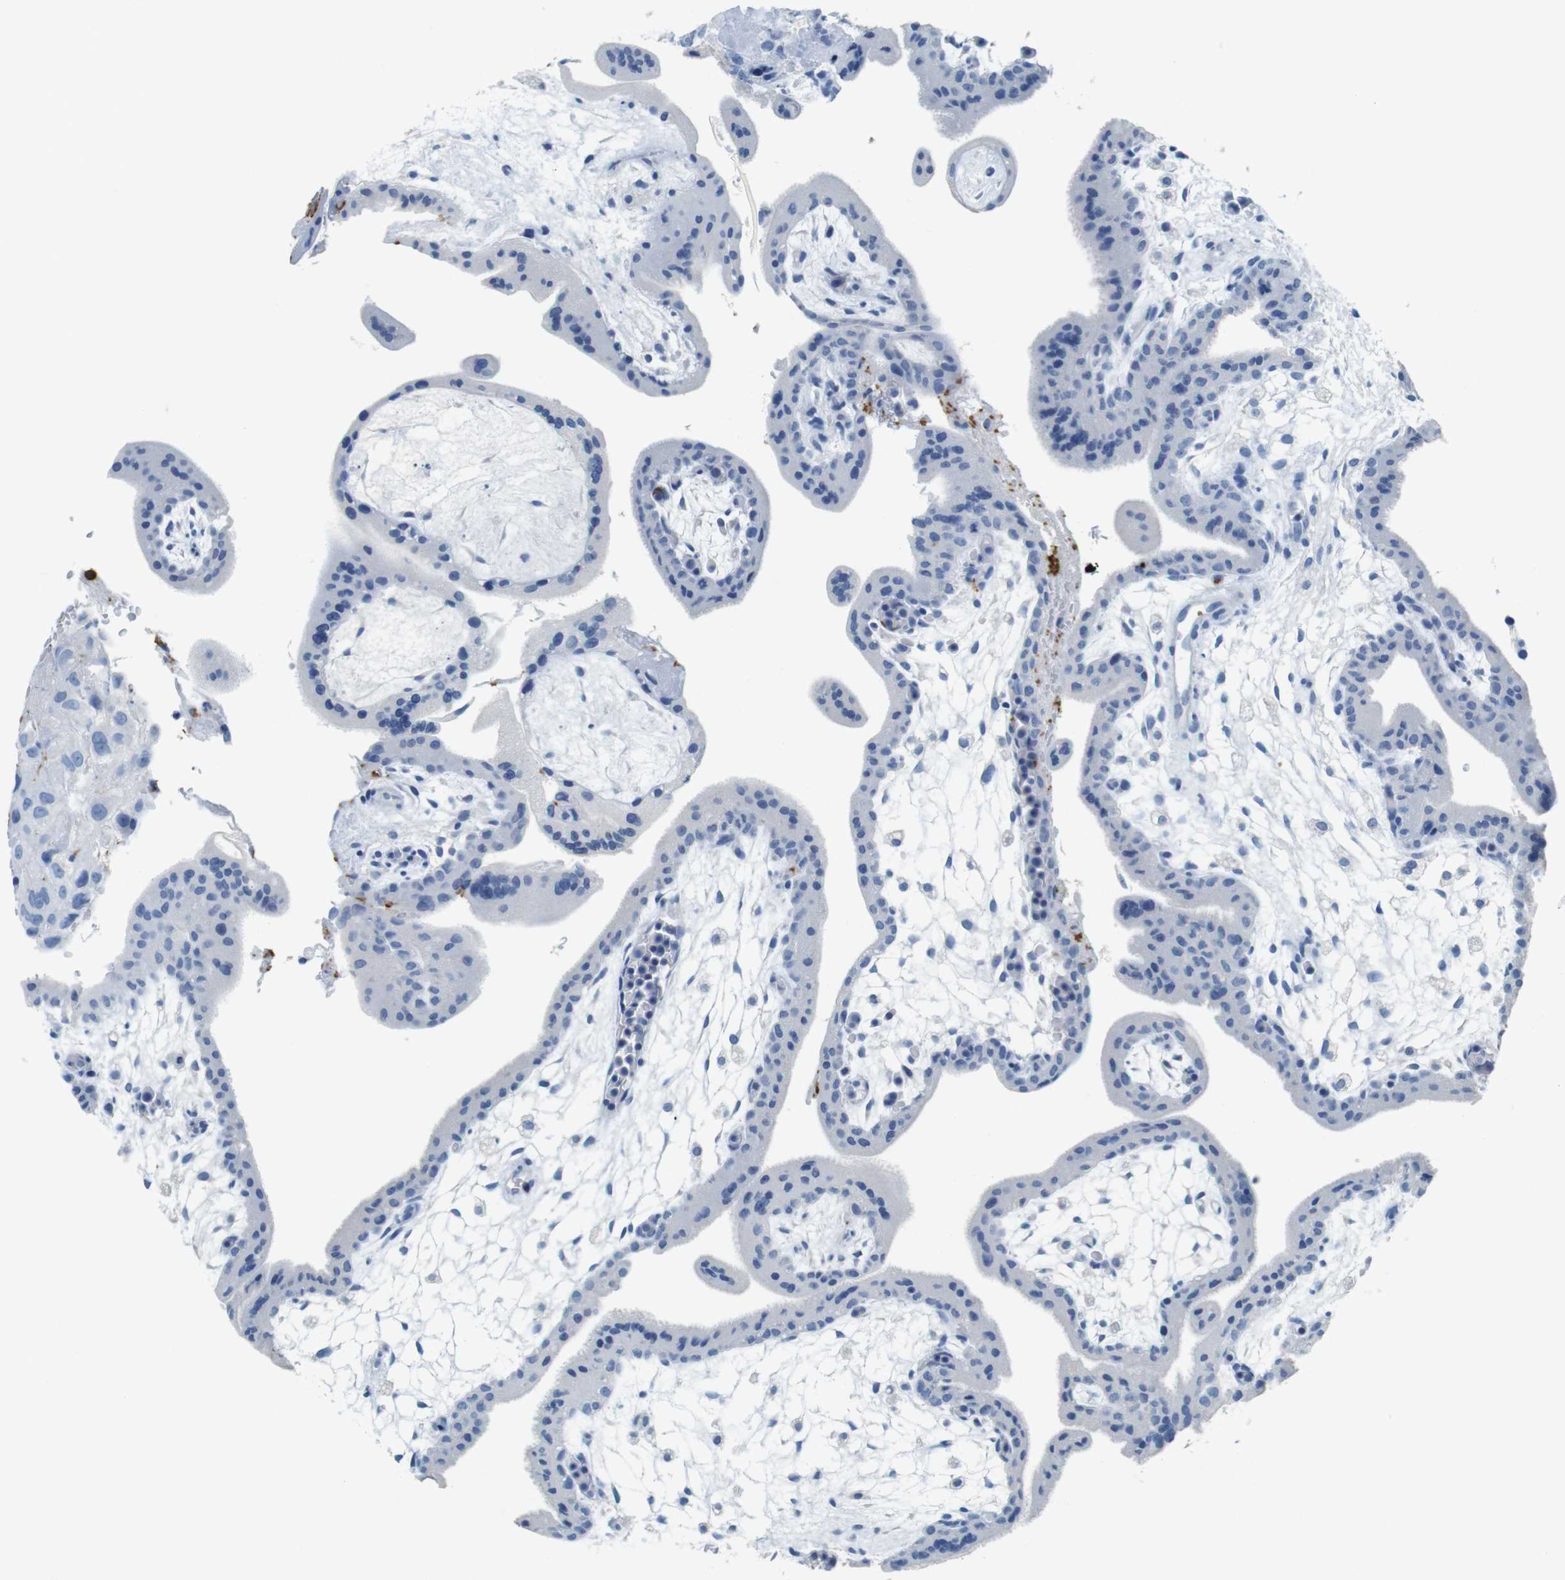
{"staining": {"intensity": "negative", "quantity": "none", "location": "none"}, "tissue": "placenta", "cell_type": "Trophoblastic cells", "image_type": "normal", "snomed": [{"axis": "morphology", "description": "Normal tissue, NOS"}, {"axis": "topography", "description": "Placenta"}], "caption": "An IHC photomicrograph of benign placenta is shown. There is no staining in trophoblastic cells of placenta.", "gene": "LAT", "patient": {"sex": "female", "age": 35}}